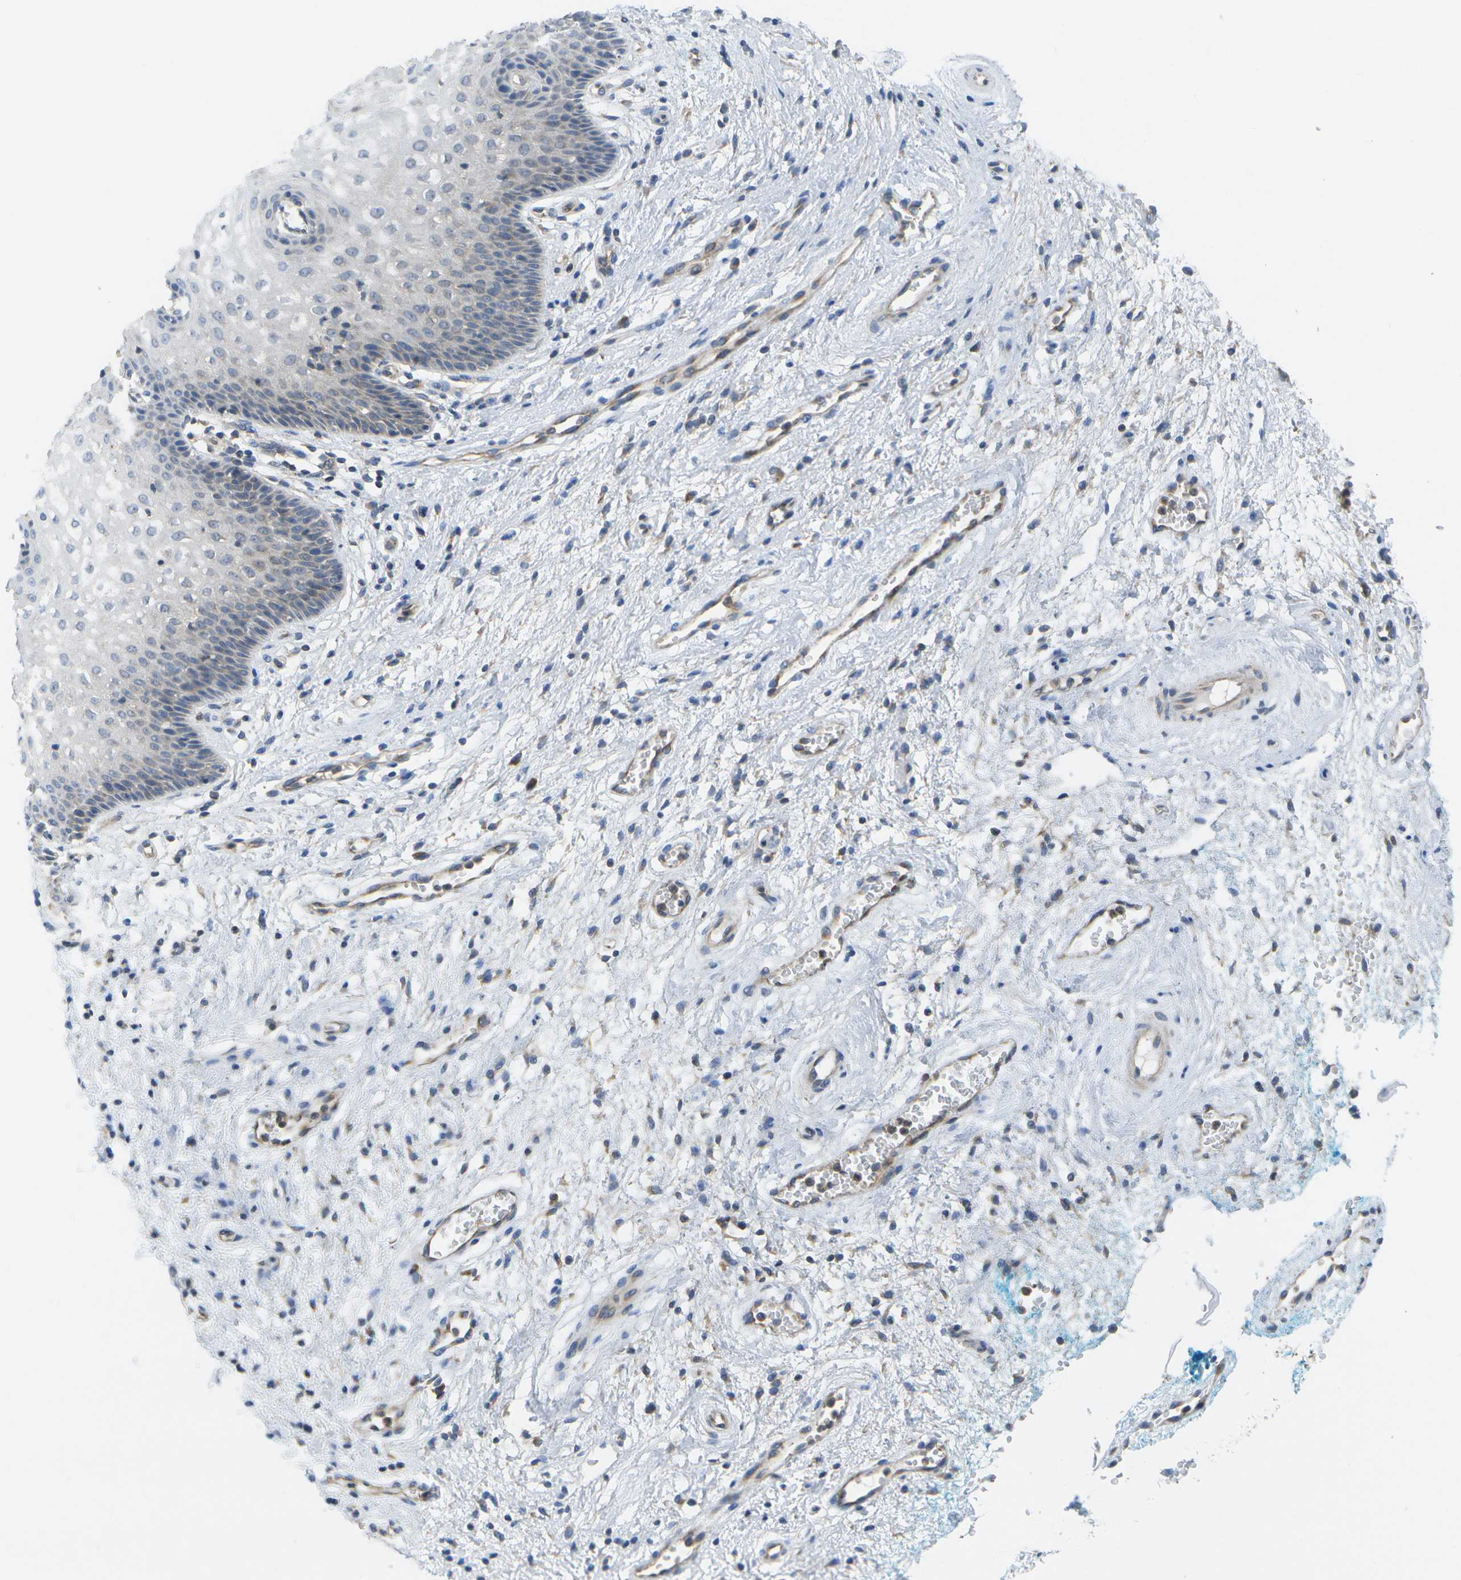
{"staining": {"intensity": "weak", "quantity": "25%-75%", "location": "cytoplasmic/membranous"}, "tissue": "vagina", "cell_type": "Squamous epithelial cells", "image_type": "normal", "snomed": [{"axis": "morphology", "description": "Normal tissue, NOS"}, {"axis": "topography", "description": "Vagina"}], "caption": "The immunohistochemical stain labels weak cytoplasmic/membranous positivity in squamous epithelial cells of benign vagina.", "gene": "DPM3", "patient": {"sex": "female", "age": 34}}